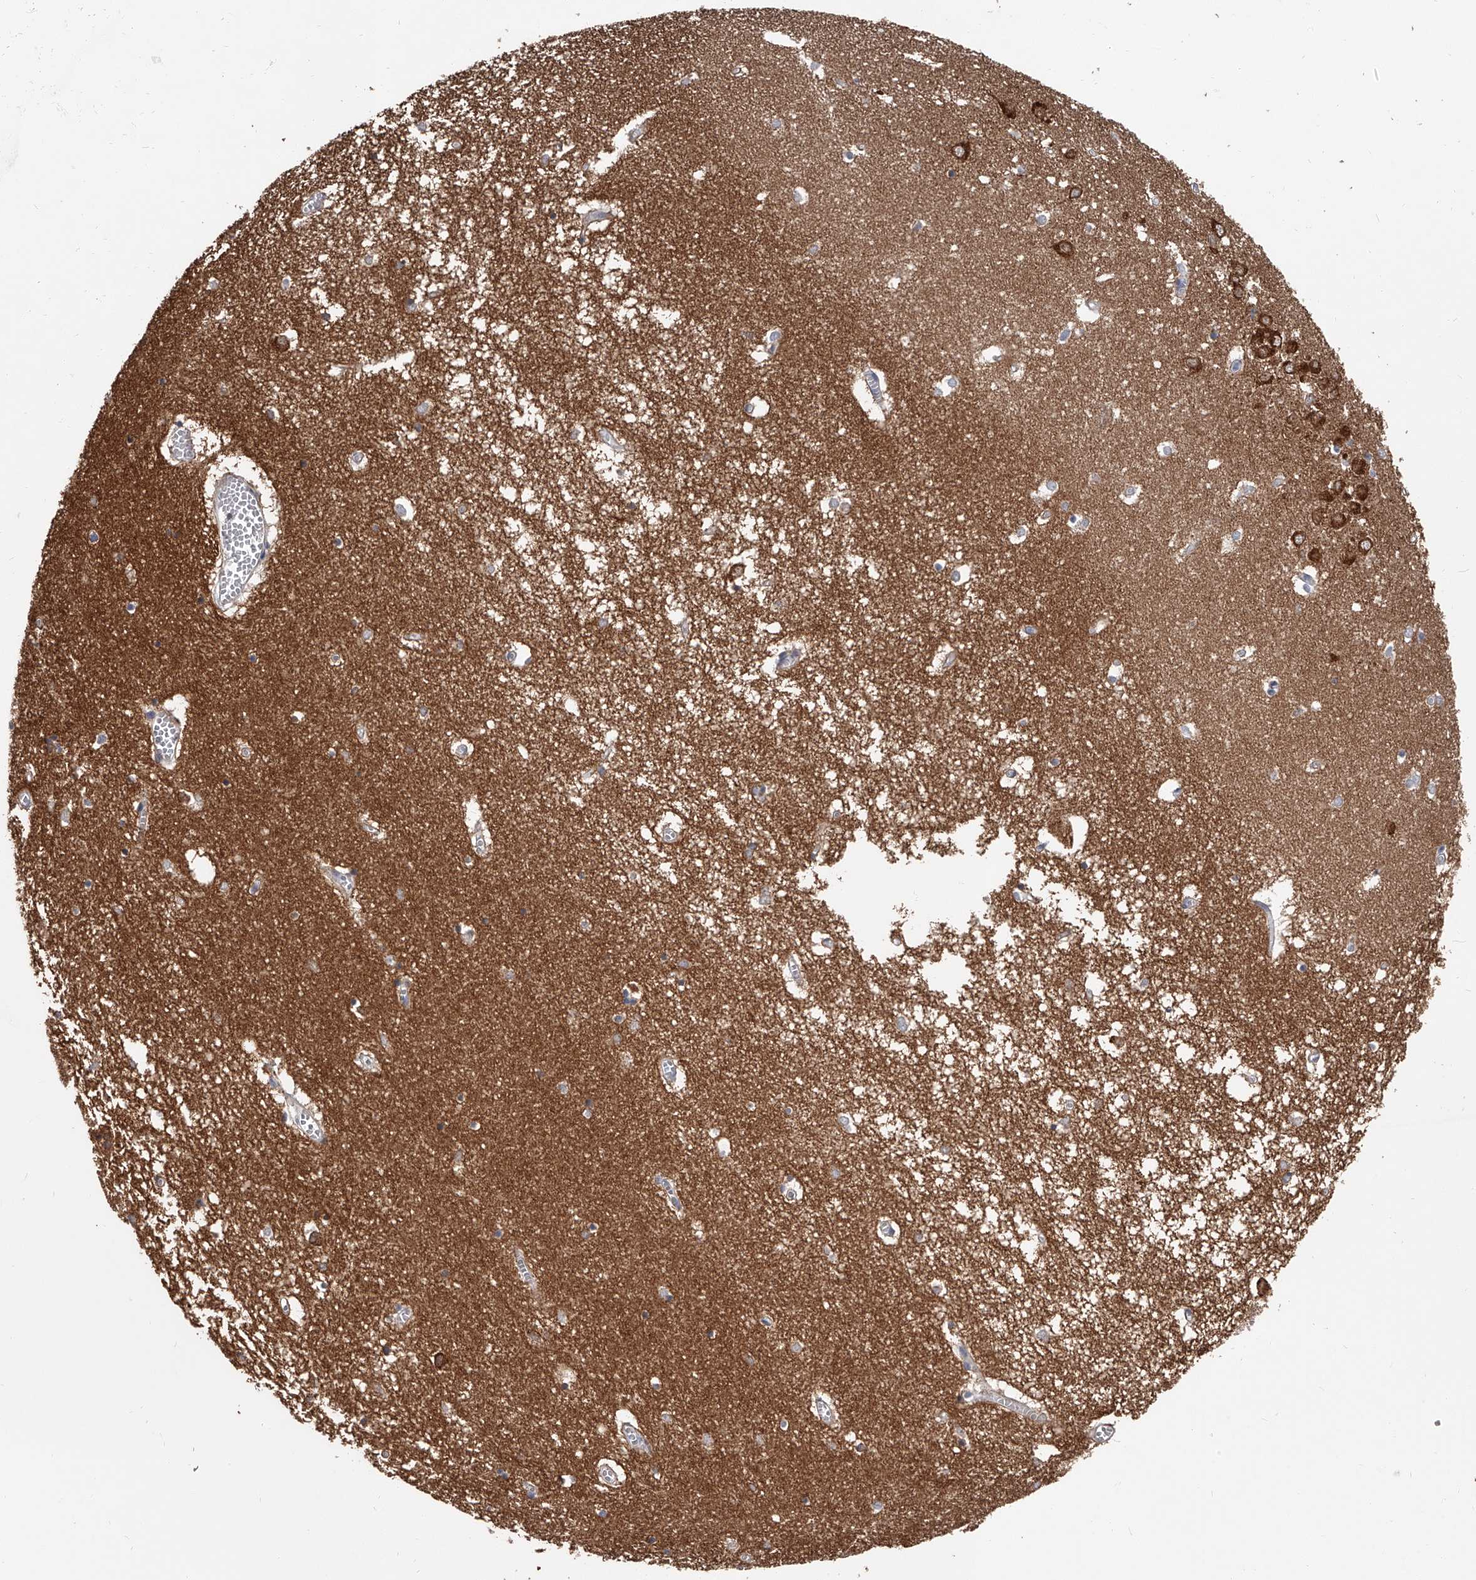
{"staining": {"intensity": "weak", "quantity": "<25%", "location": "cytoplasmic/membranous"}, "tissue": "hippocampus", "cell_type": "Glial cells", "image_type": "normal", "snomed": [{"axis": "morphology", "description": "Normal tissue, NOS"}, {"axis": "topography", "description": "Hippocampus"}], "caption": "Immunohistochemistry (IHC) image of normal hippocampus: human hippocampus stained with DAB shows no significant protein staining in glial cells.", "gene": "PACSIN1", "patient": {"sex": "male", "age": 70}}